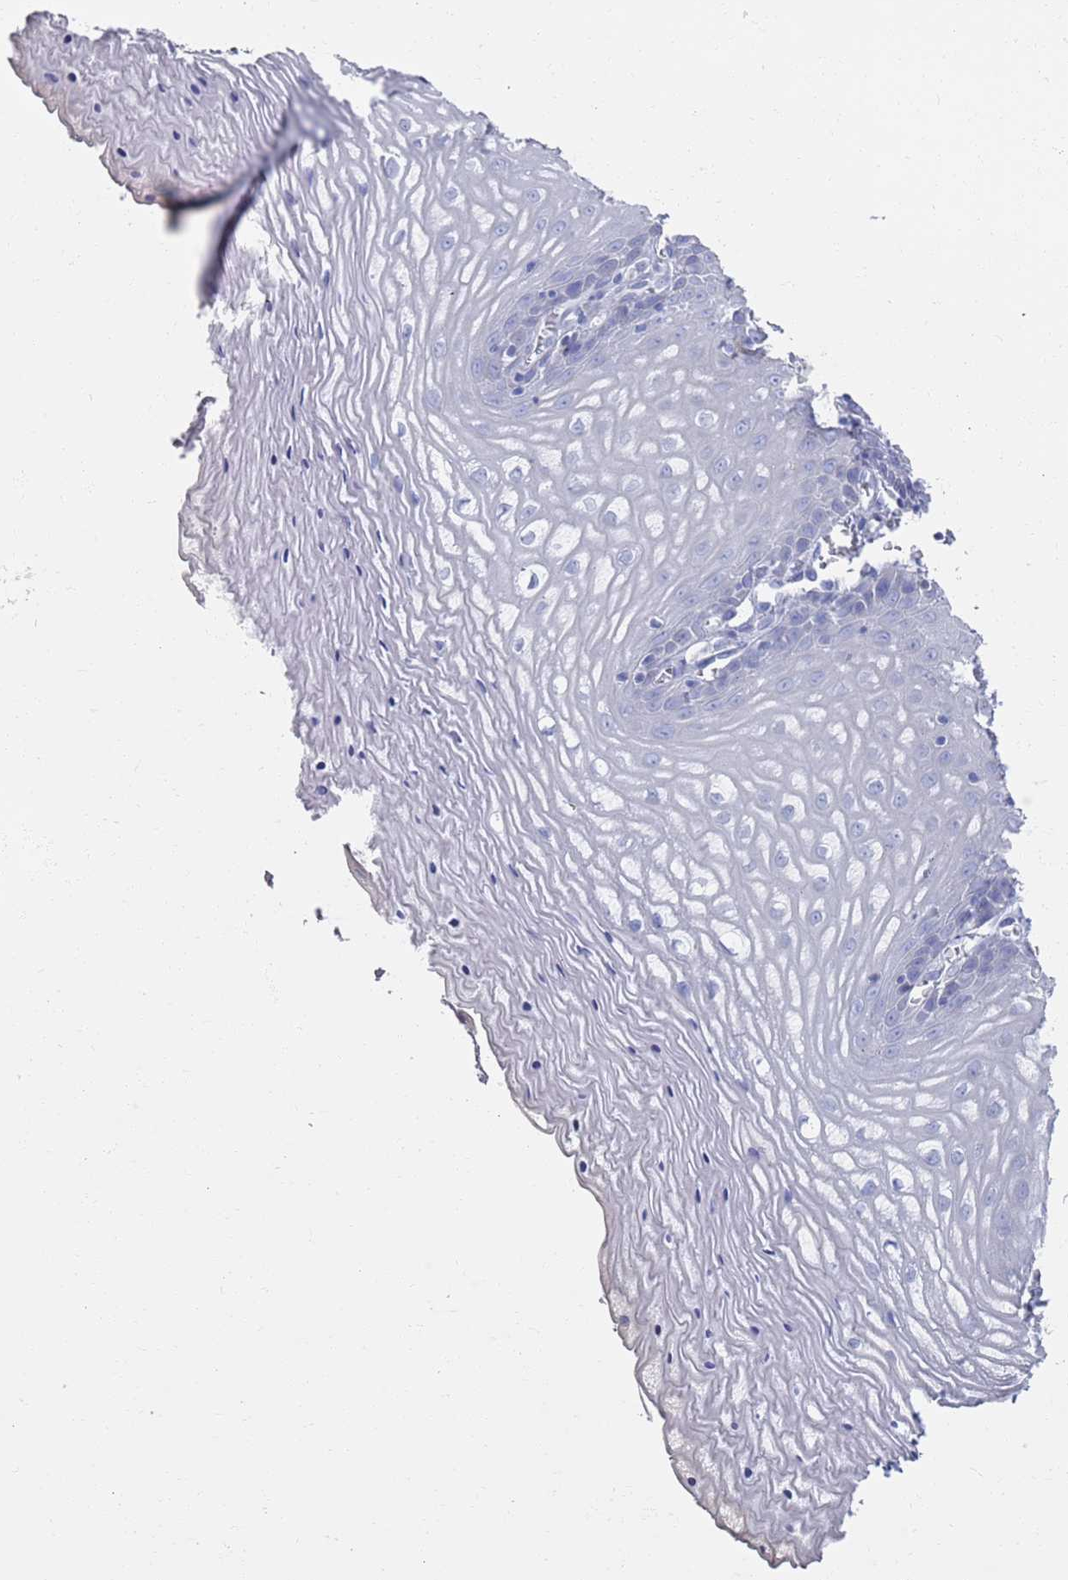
{"staining": {"intensity": "negative", "quantity": "none", "location": "none"}, "tissue": "vagina", "cell_type": "Squamous epithelial cells", "image_type": "normal", "snomed": [{"axis": "morphology", "description": "Normal tissue, NOS"}, {"axis": "topography", "description": "Vagina"}], "caption": "Unremarkable vagina was stained to show a protein in brown. There is no significant staining in squamous epithelial cells. Nuclei are stained in blue.", "gene": "MAT1A", "patient": {"sex": "female", "age": 65}}